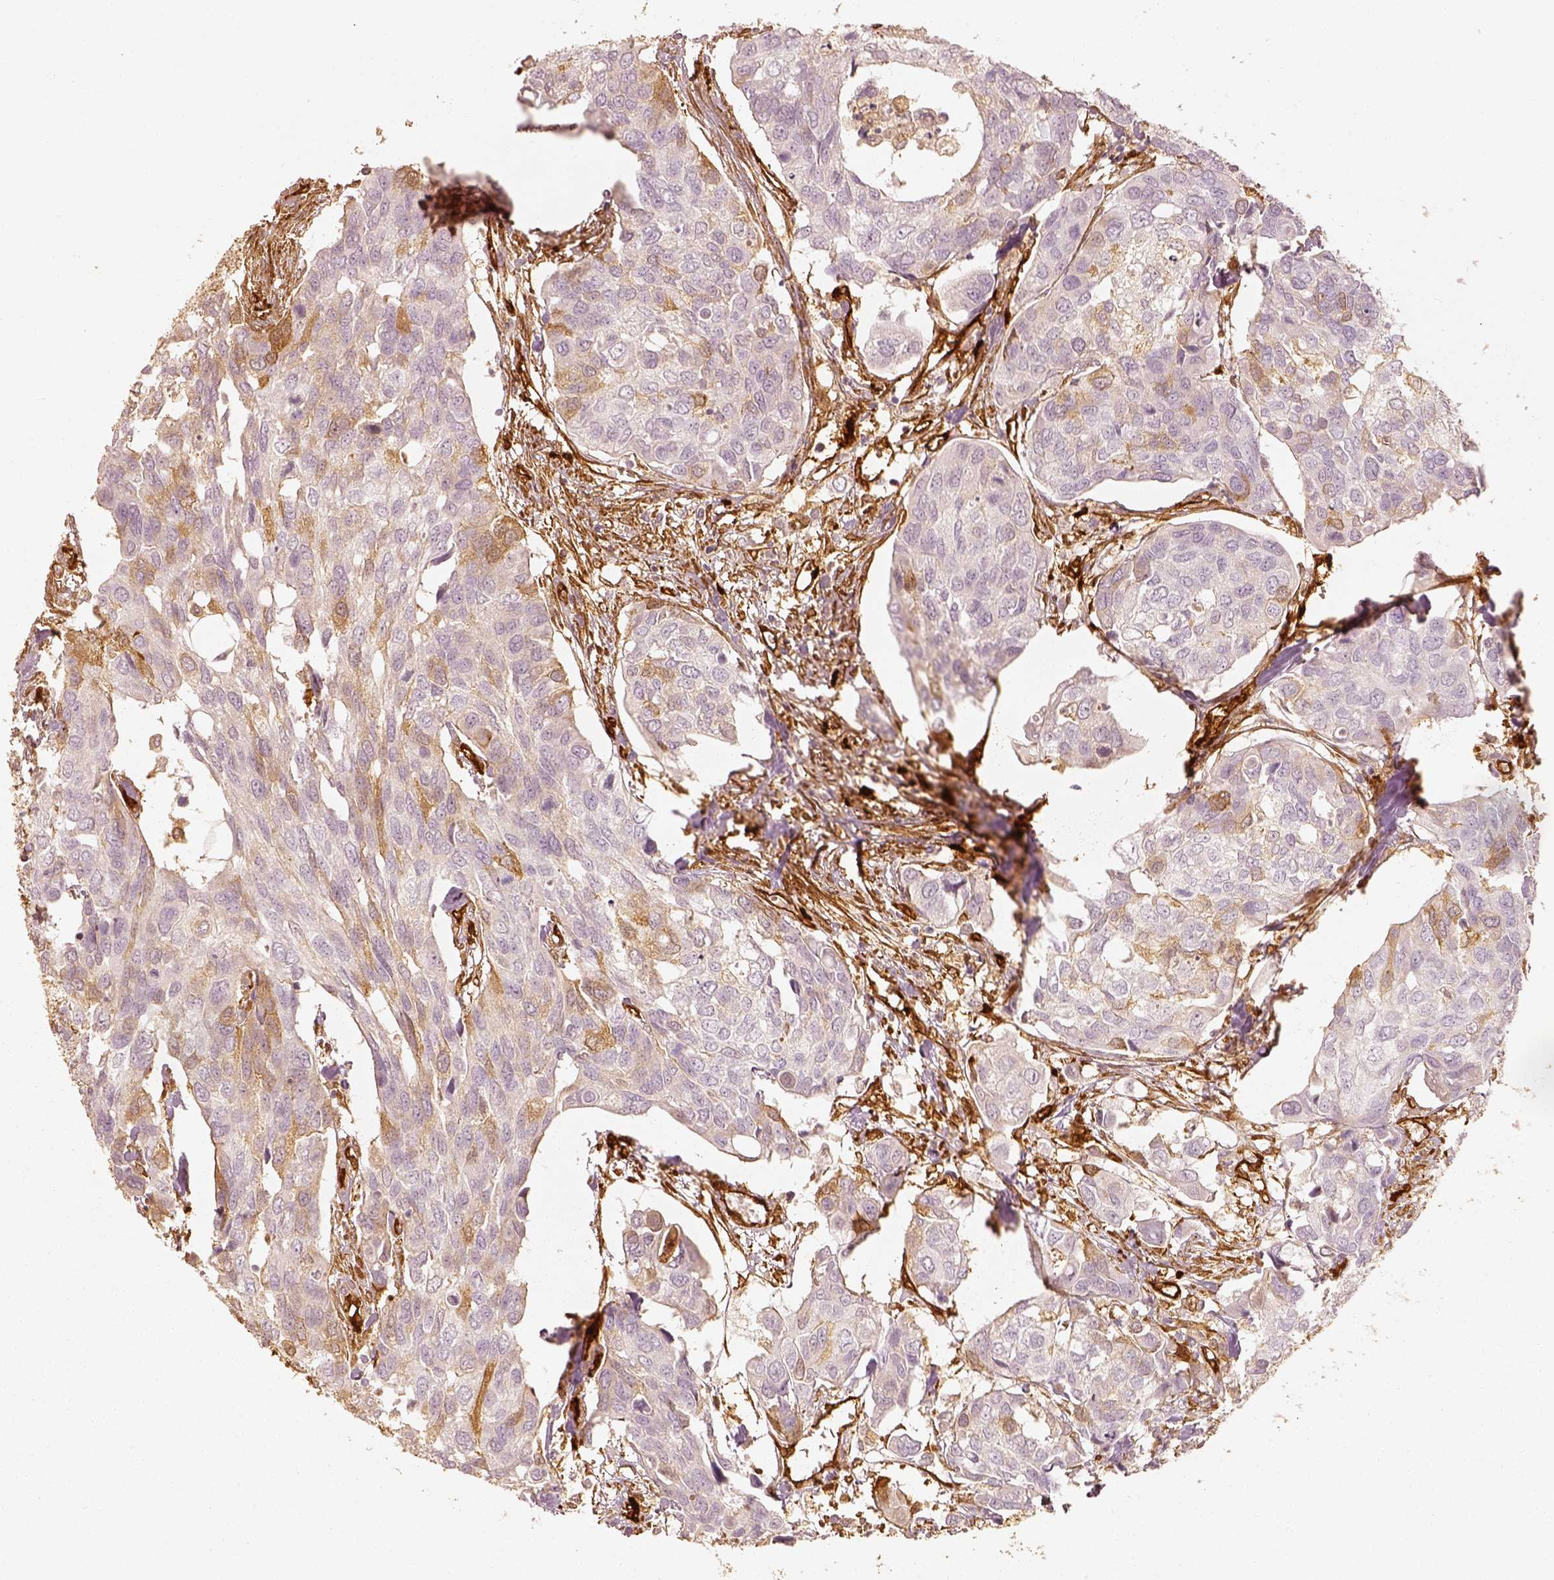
{"staining": {"intensity": "weak", "quantity": "<25%", "location": "cytoplasmic/membranous"}, "tissue": "urothelial cancer", "cell_type": "Tumor cells", "image_type": "cancer", "snomed": [{"axis": "morphology", "description": "Urothelial carcinoma, High grade"}, {"axis": "topography", "description": "Urinary bladder"}], "caption": "Tumor cells show no significant expression in urothelial cancer.", "gene": "FSCN1", "patient": {"sex": "male", "age": 60}}